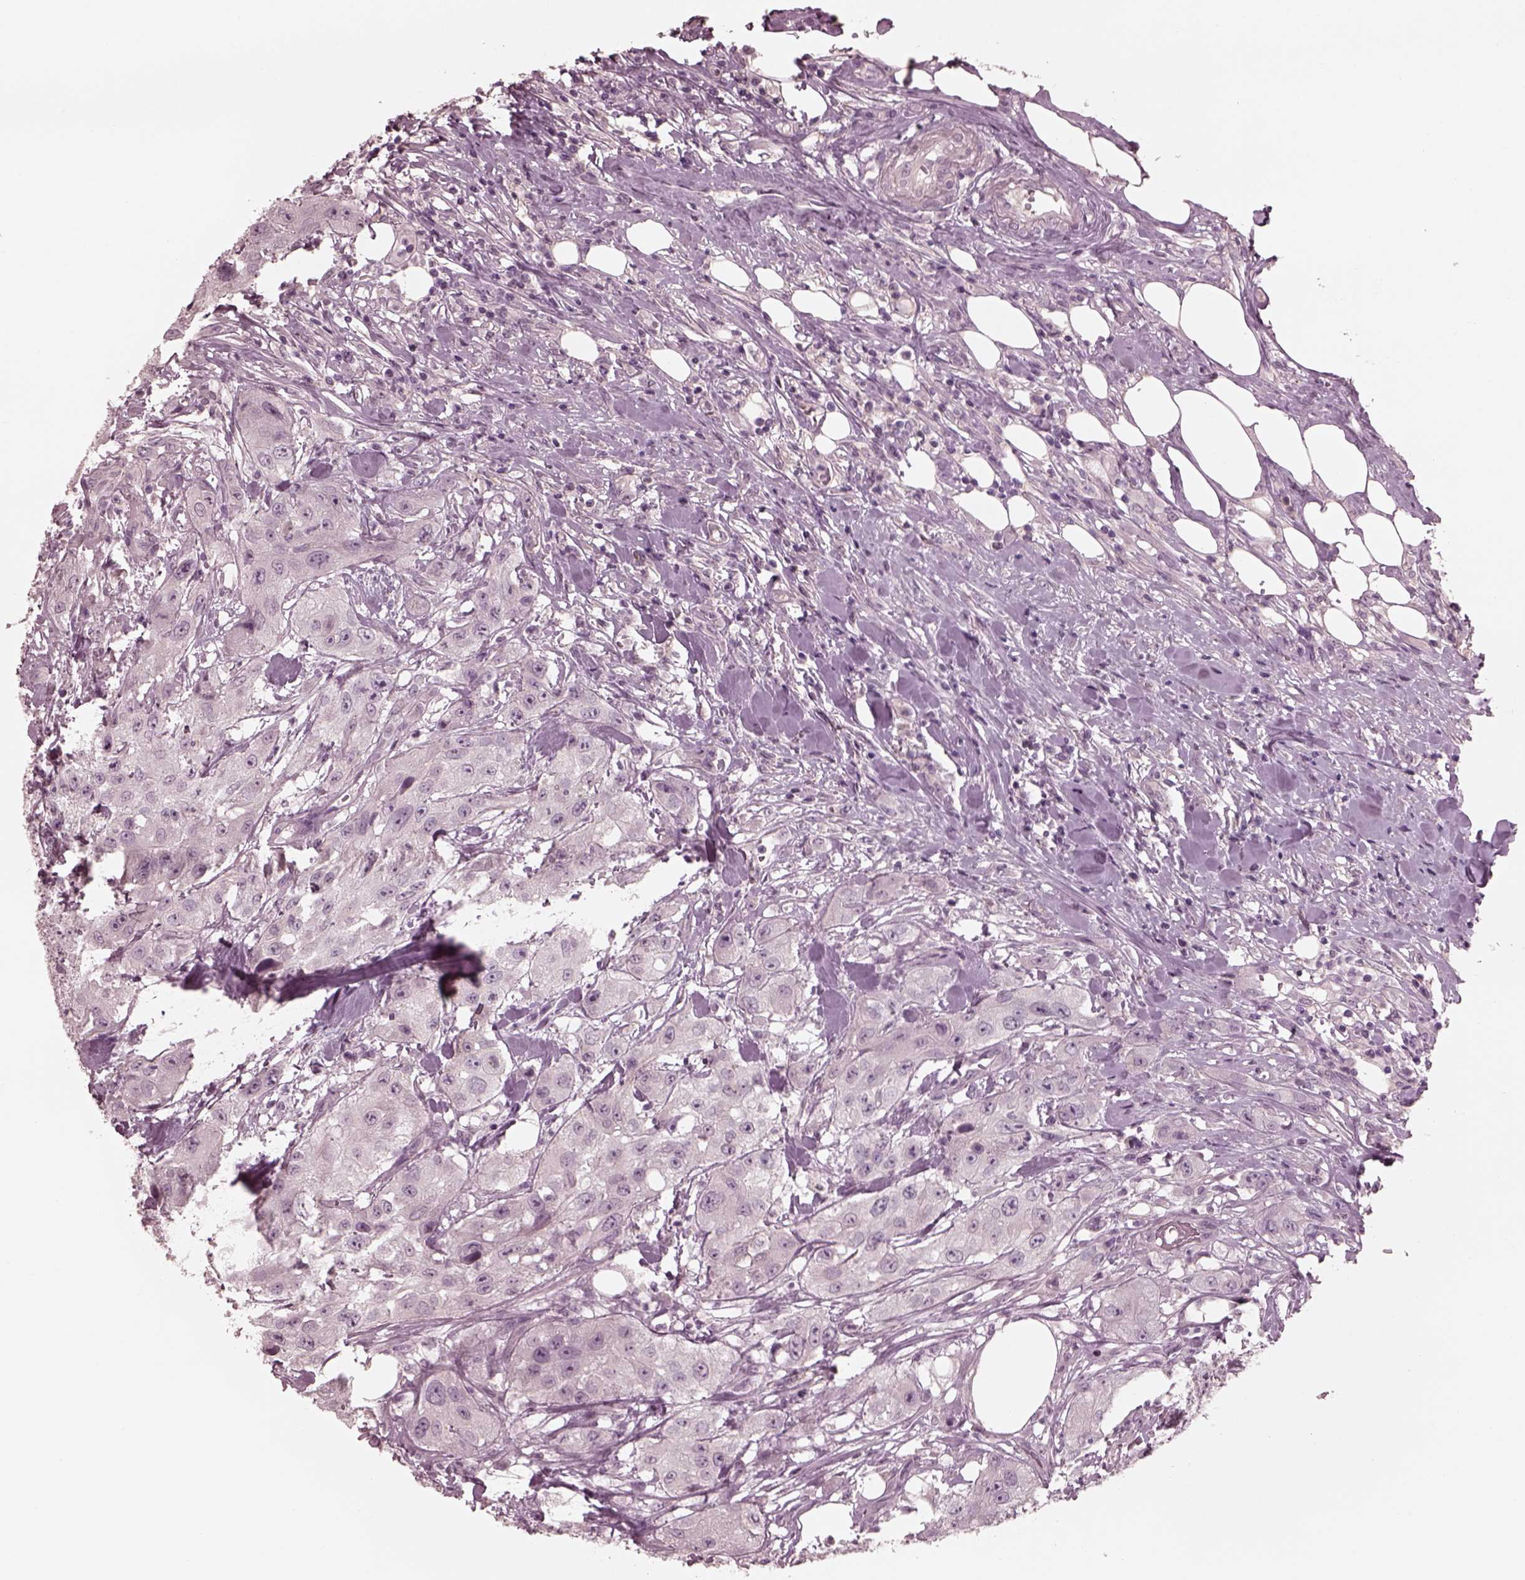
{"staining": {"intensity": "negative", "quantity": "none", "location": "none"}, "tissue": "urothelial cancer", "cell_type": "Tumor cells", "image_type": "cancer", "snomed": [{"axis": "morphology", "description": "Urothelial carcinoma, High grade"}, {"axis": "topography", "description": "Urinary bladder"}], "caption": "Immunohistochemistry (IHC) of urothelial cancer exhibits no expression in tumor cells.", "gene": "YY2", "patient": {"sex": "male", "age": 79}}